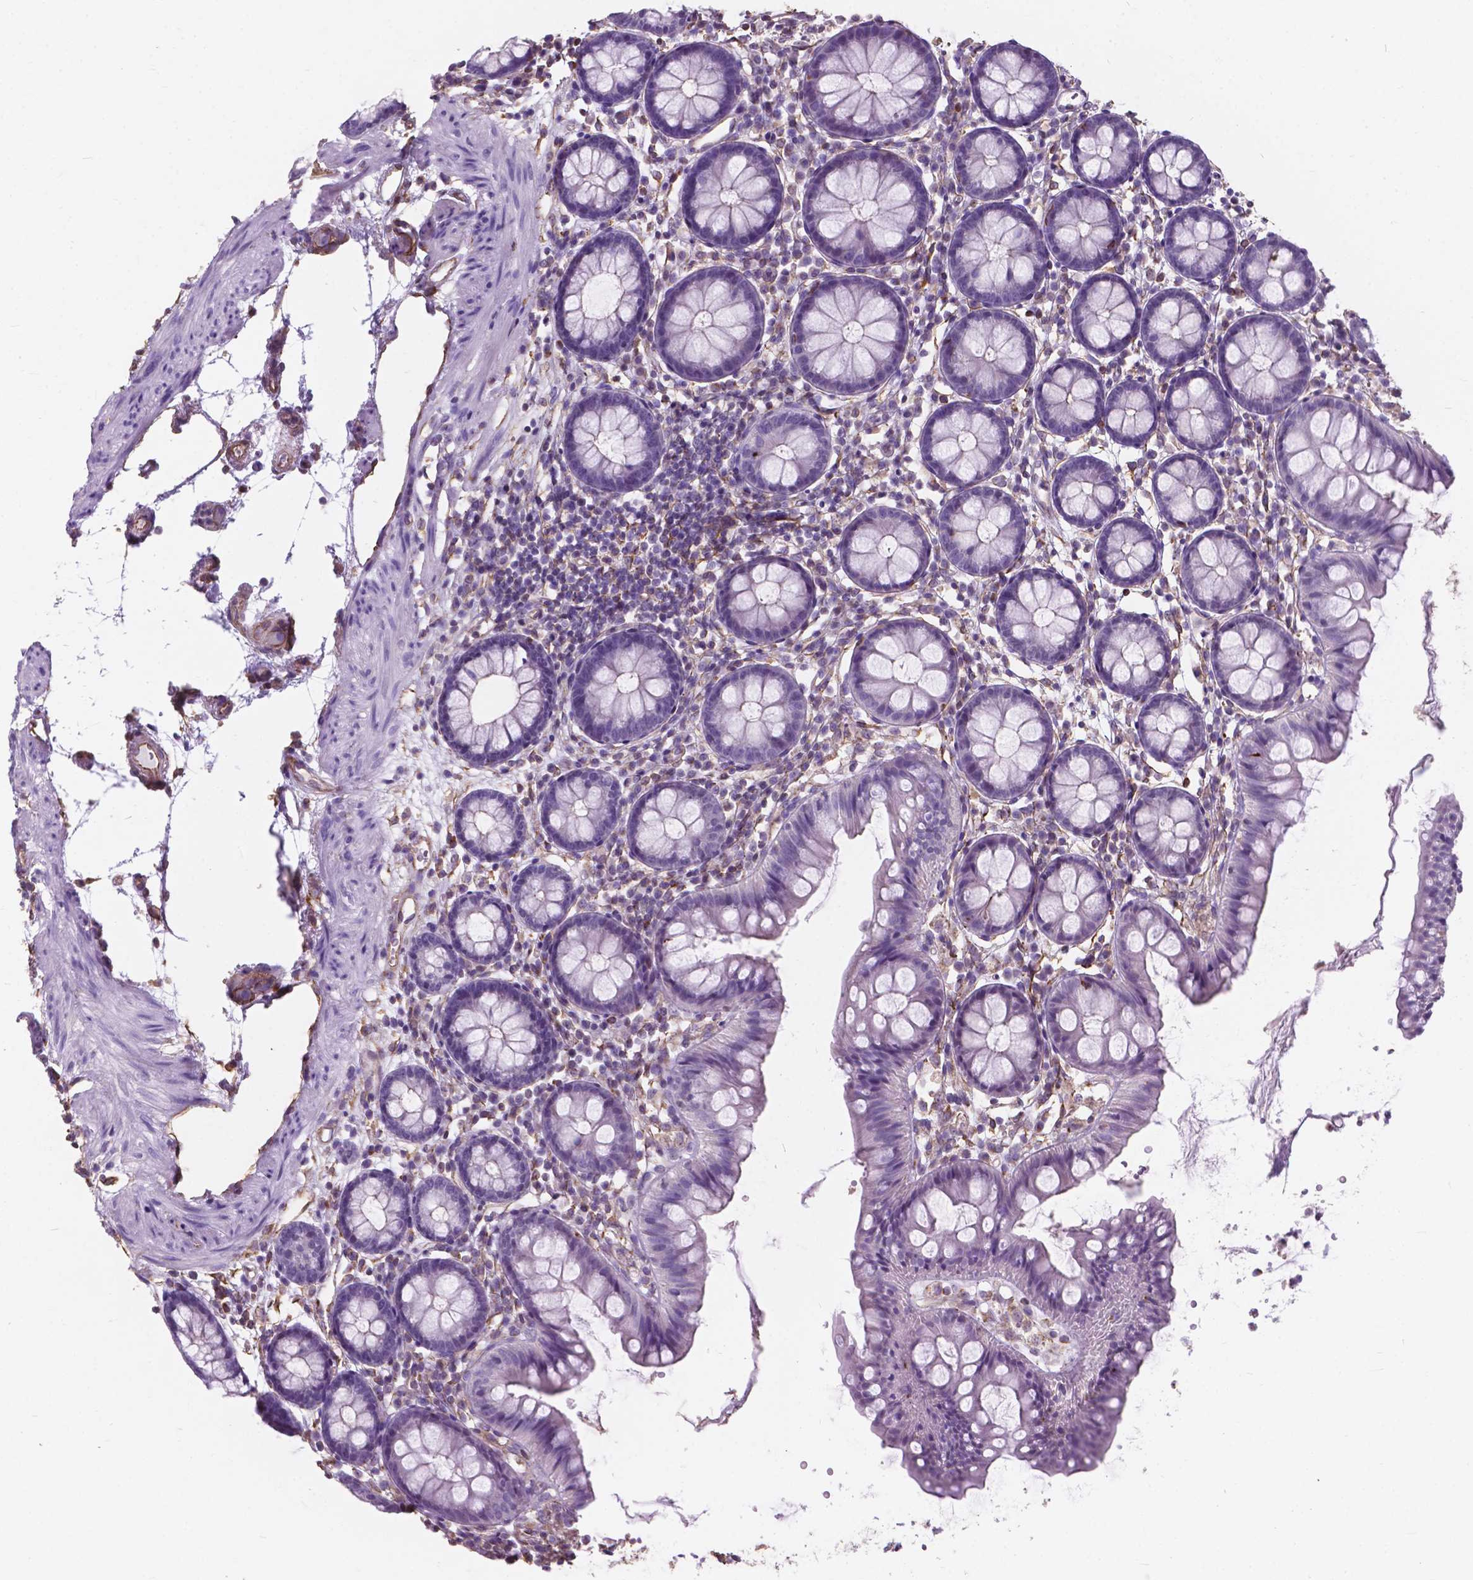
{"staining": {"intensity": "strong", "quantity": "25%-75%", "location": "cytoplasmic/membranous"}, "tissue": "colon", "cell_type": "Endothelial cells", "image_type": "normal", "snomed": [{"axis": "morphology", "description": "Normal tissue, NOS"}, {"axis": "topography", "description": "Colon"}], "caption": "Colon stained with a brown dye reveals strong cytoplasmic/membranous positive staining in approximately 25%-75% of endothelial cells.", "gene": "AMOT", "patient": {"sex": "female", "age": 84}}